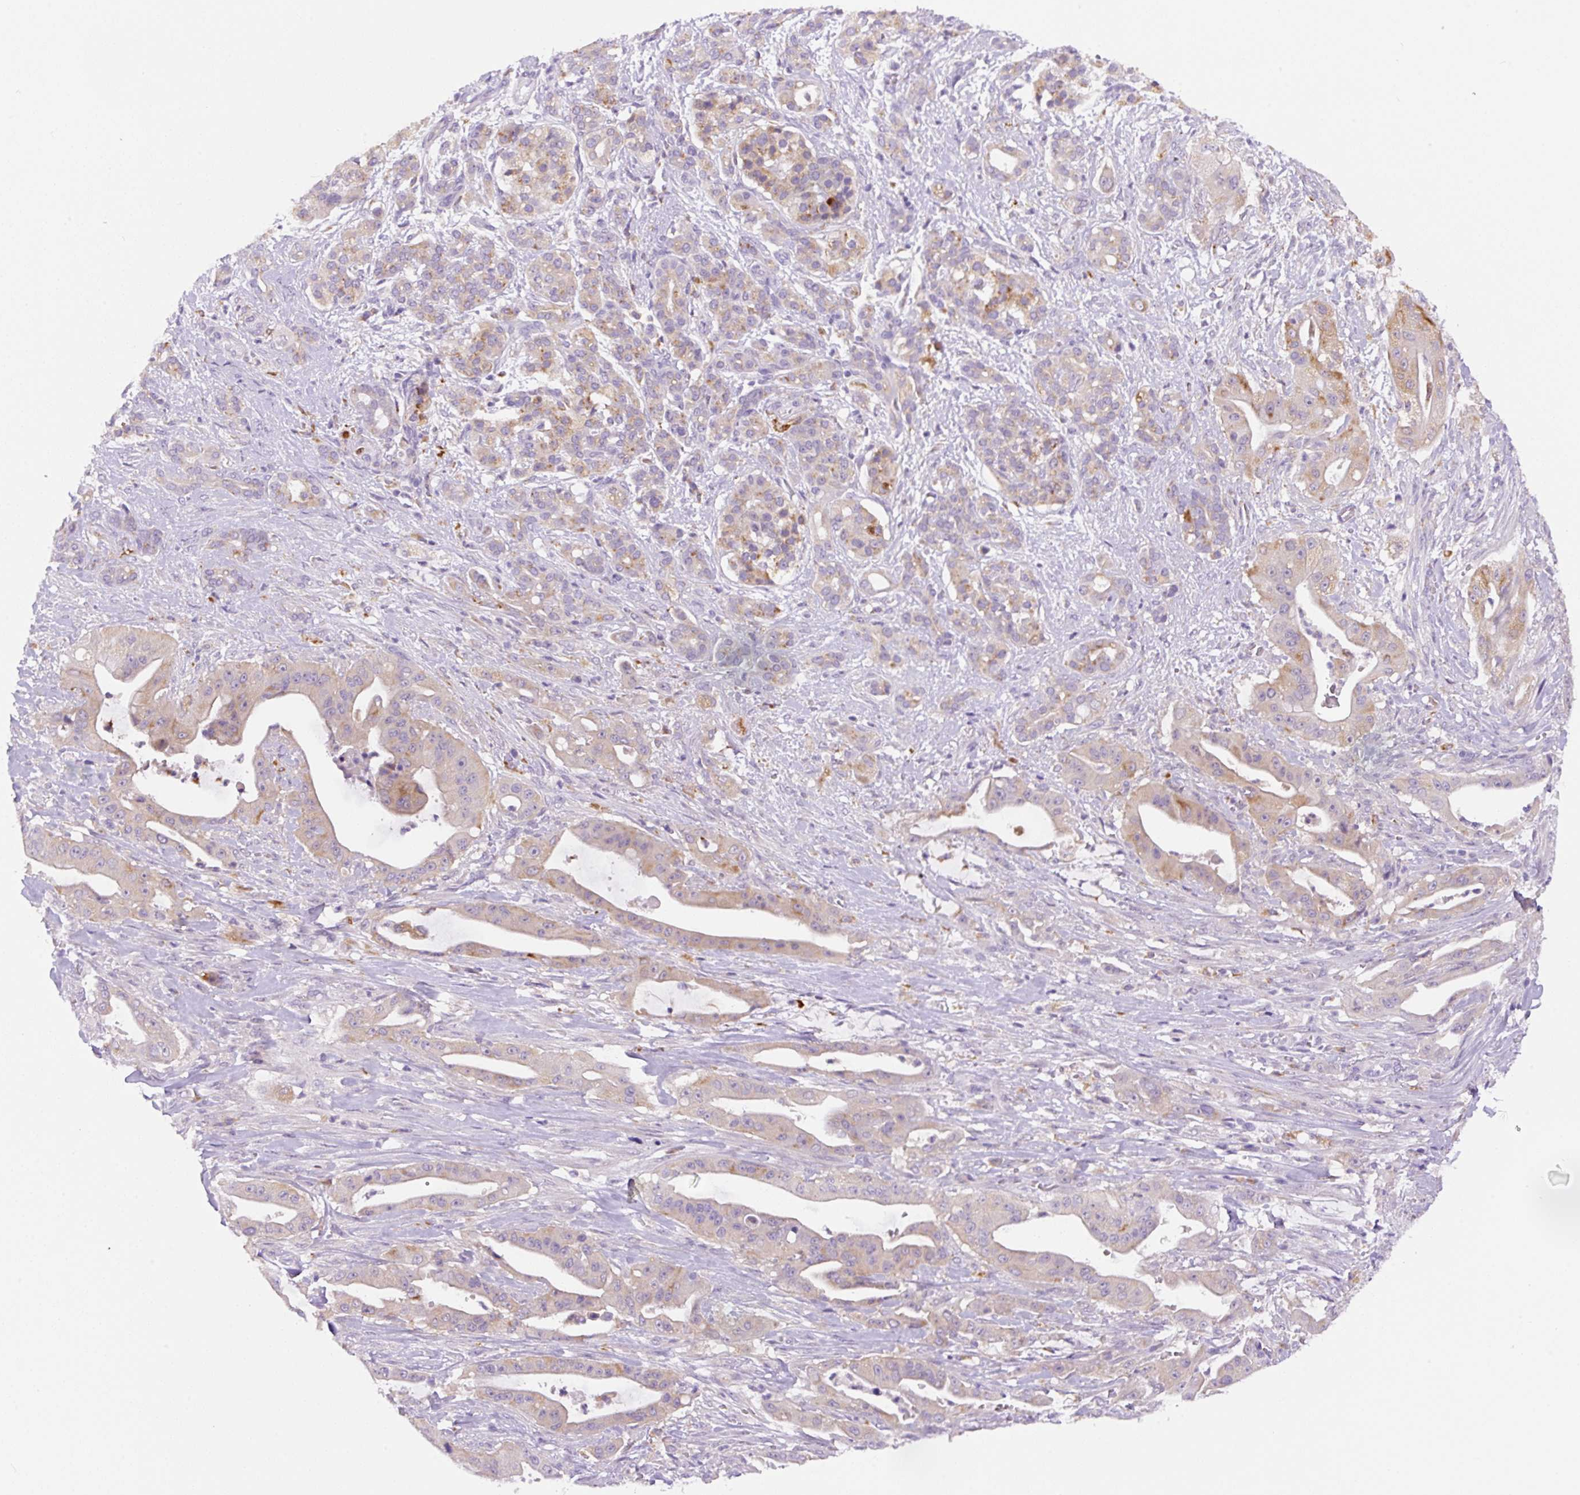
{"staining": {"intensity": "weak", "quantity": ">75%", "location": "cytoplasmic/membranous"}, "tissue": "pancreatic cancer", "cell_type": "Tumor cells", "image_type": "cancer", "snomed": [{"axis": "morphology", "description": "Adenocarcinoma, NOS"}, {"axis": "topography", "description": "Pancreas"}], "caption": "Immunohistochemical staining of human pancreatic cancer demonstrates low levels of weak cytoplasmic/membranous expression in about >75% of tumor cells.", "gene": "CEBPZOS", "patient": {"sex": "male", "age": 57}}